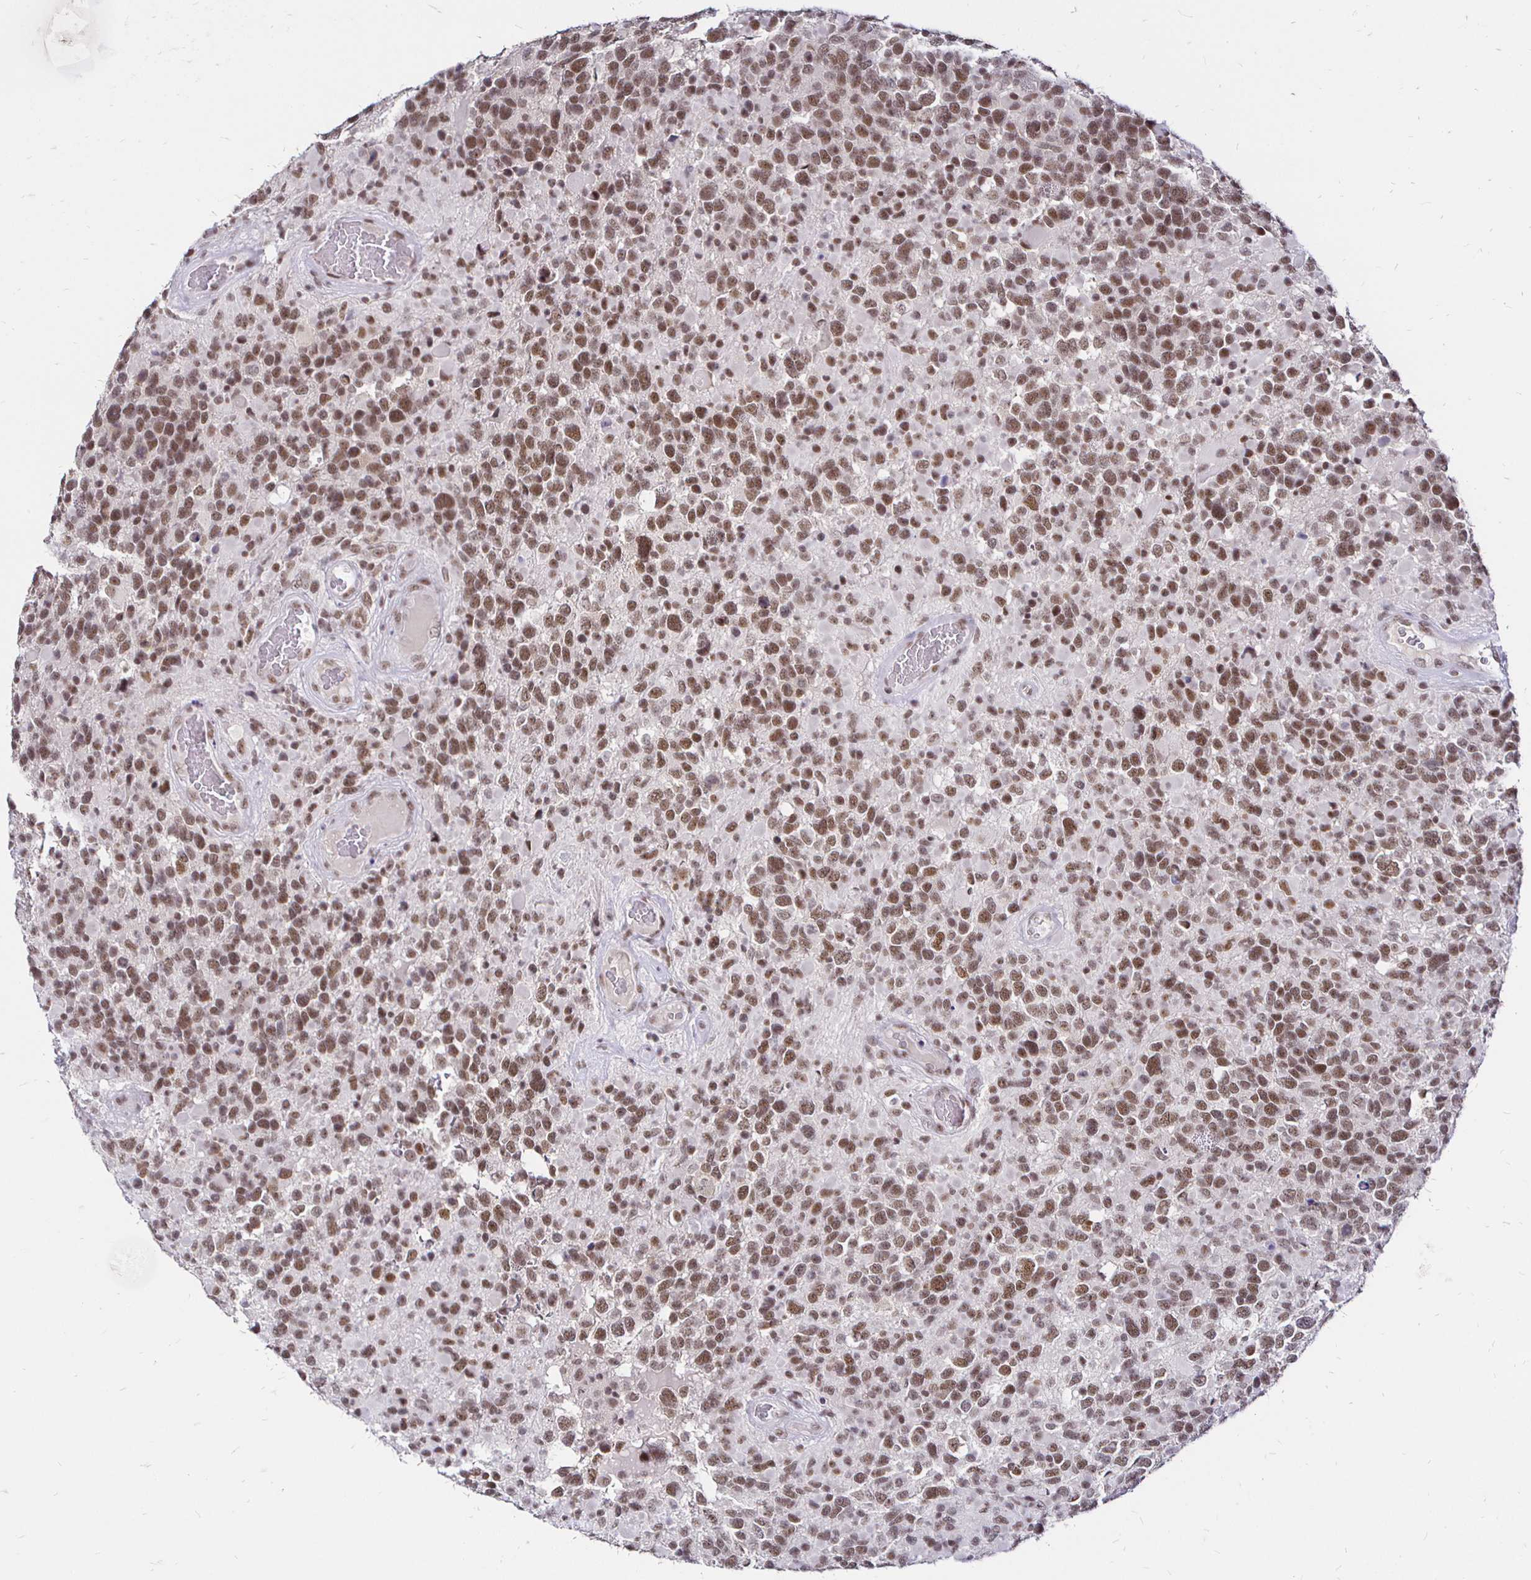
{"staining": {"intensity": "moderate", "quantity": ">75%", "location": "nuclear"}, "tissue": "glioma", "cell_type": "Tumor cells", "image_type": "cancer", "snomed": [{"axis": "morphology", "description": "Glioma, malignant, High grade"}, {"axis": "topography", "description": "Brain"}], "caption": "Immunohistochemical staining of malignant glioma (high-grade) shows moderate nuclear protein staining in approximately >75% of tumor cells. (Stains: DAB (3,3'-diaminobenzidine) in brown, nuclei in blue, Microscopy: brightfield microscopy at high magnification).", "gene": "SIN3A", "patient": {"sex": "female", "age": 40}}